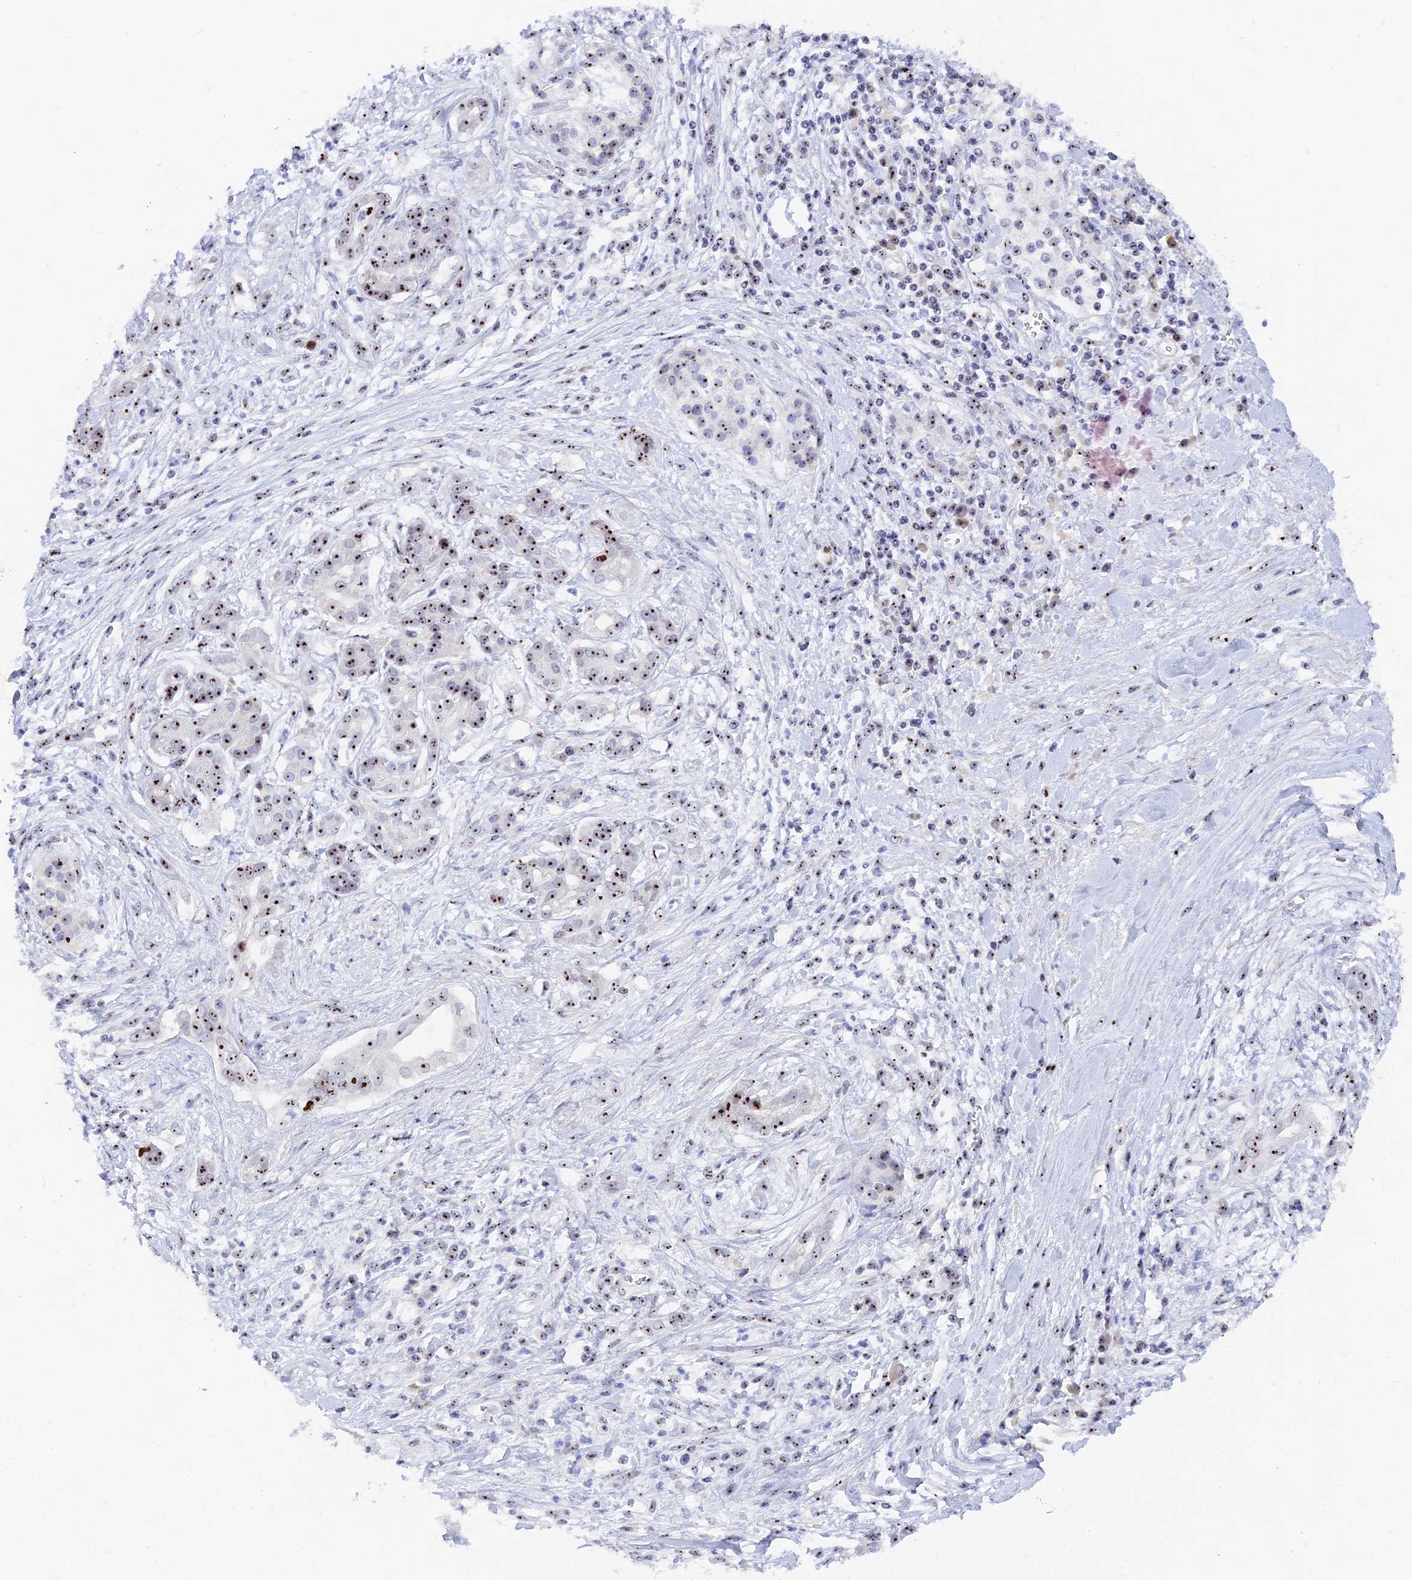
{"staining": {"intensity": "moderate", "quantity": ">75%", "location": "nuclear"}, "tissue": "pancreatic cancer", "cell_type": "Tumor cells", "image_type": "cancer", "snomed": [{"axis": "morphology", "description": "Adenocarcinoma, NOS"}, {"axis": "topography", "description": "Pancreas"}], "caption": "Immunohistochemistry image of neoplastic tissue: human pancreatic cancer (adenocarcinoma) stained using IHC exhibits medium levels of moderate protein expression localized specifically in the nuclear of tumor cells, appearing as a nuclear brown color.", "gene": "RSL1D1", "patient": {"sex": "female", "age": 56}}